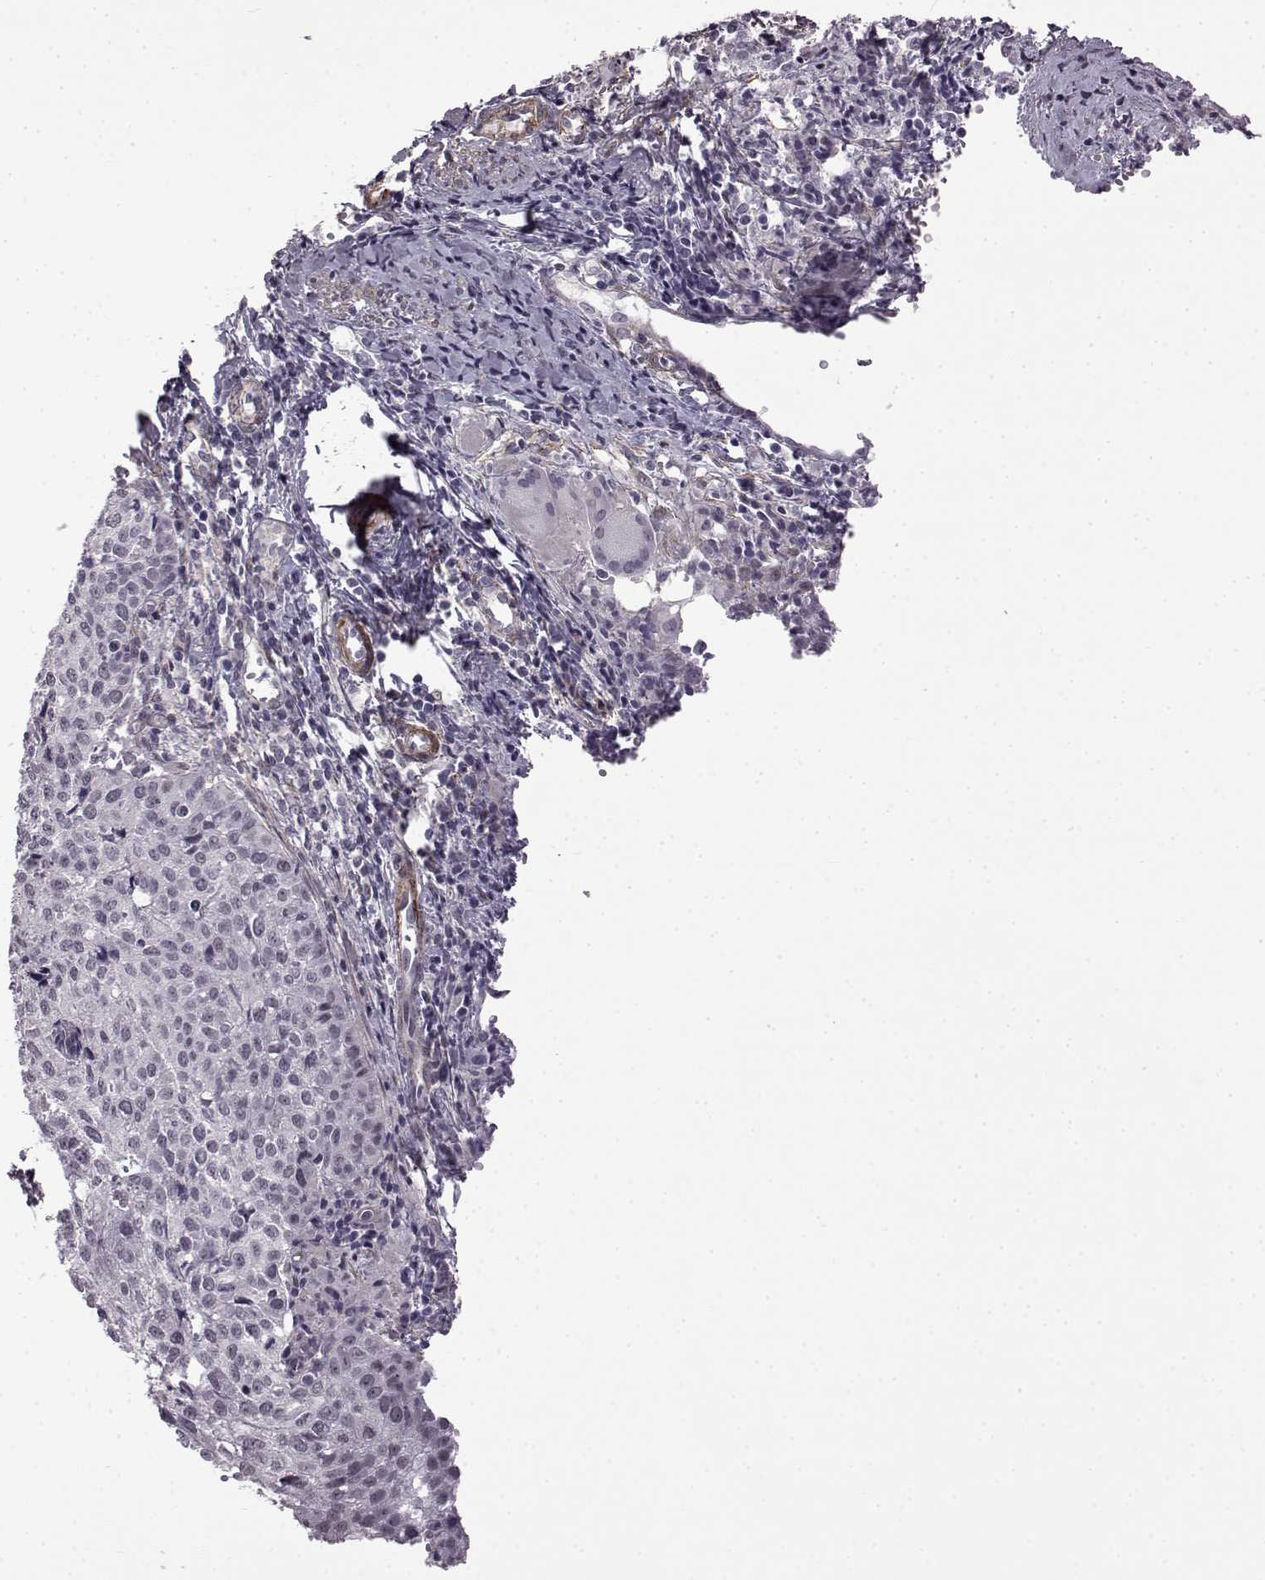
{"staining": {"intensity": "negative", "quantity": "none", "location": "none"}, "tissue": "cervical cancer", "cell_type": "Tumor cells", "image_type": "cancer", "snomed": [{"axis": "morphology", "description": "Squamous cell carcinoma, NOS"}, {"axis": "topography", "description": "Cervix"}], "caption": "High magnification brightfield microscopy of squamous cell carcinoma (cervical) stained with DAB (brown) and counterstained with hematoxylin (blue): tumor cells show no significant staining.", "gene": "SYNPO2", "patient": {"sex": "female", "age": 38}}